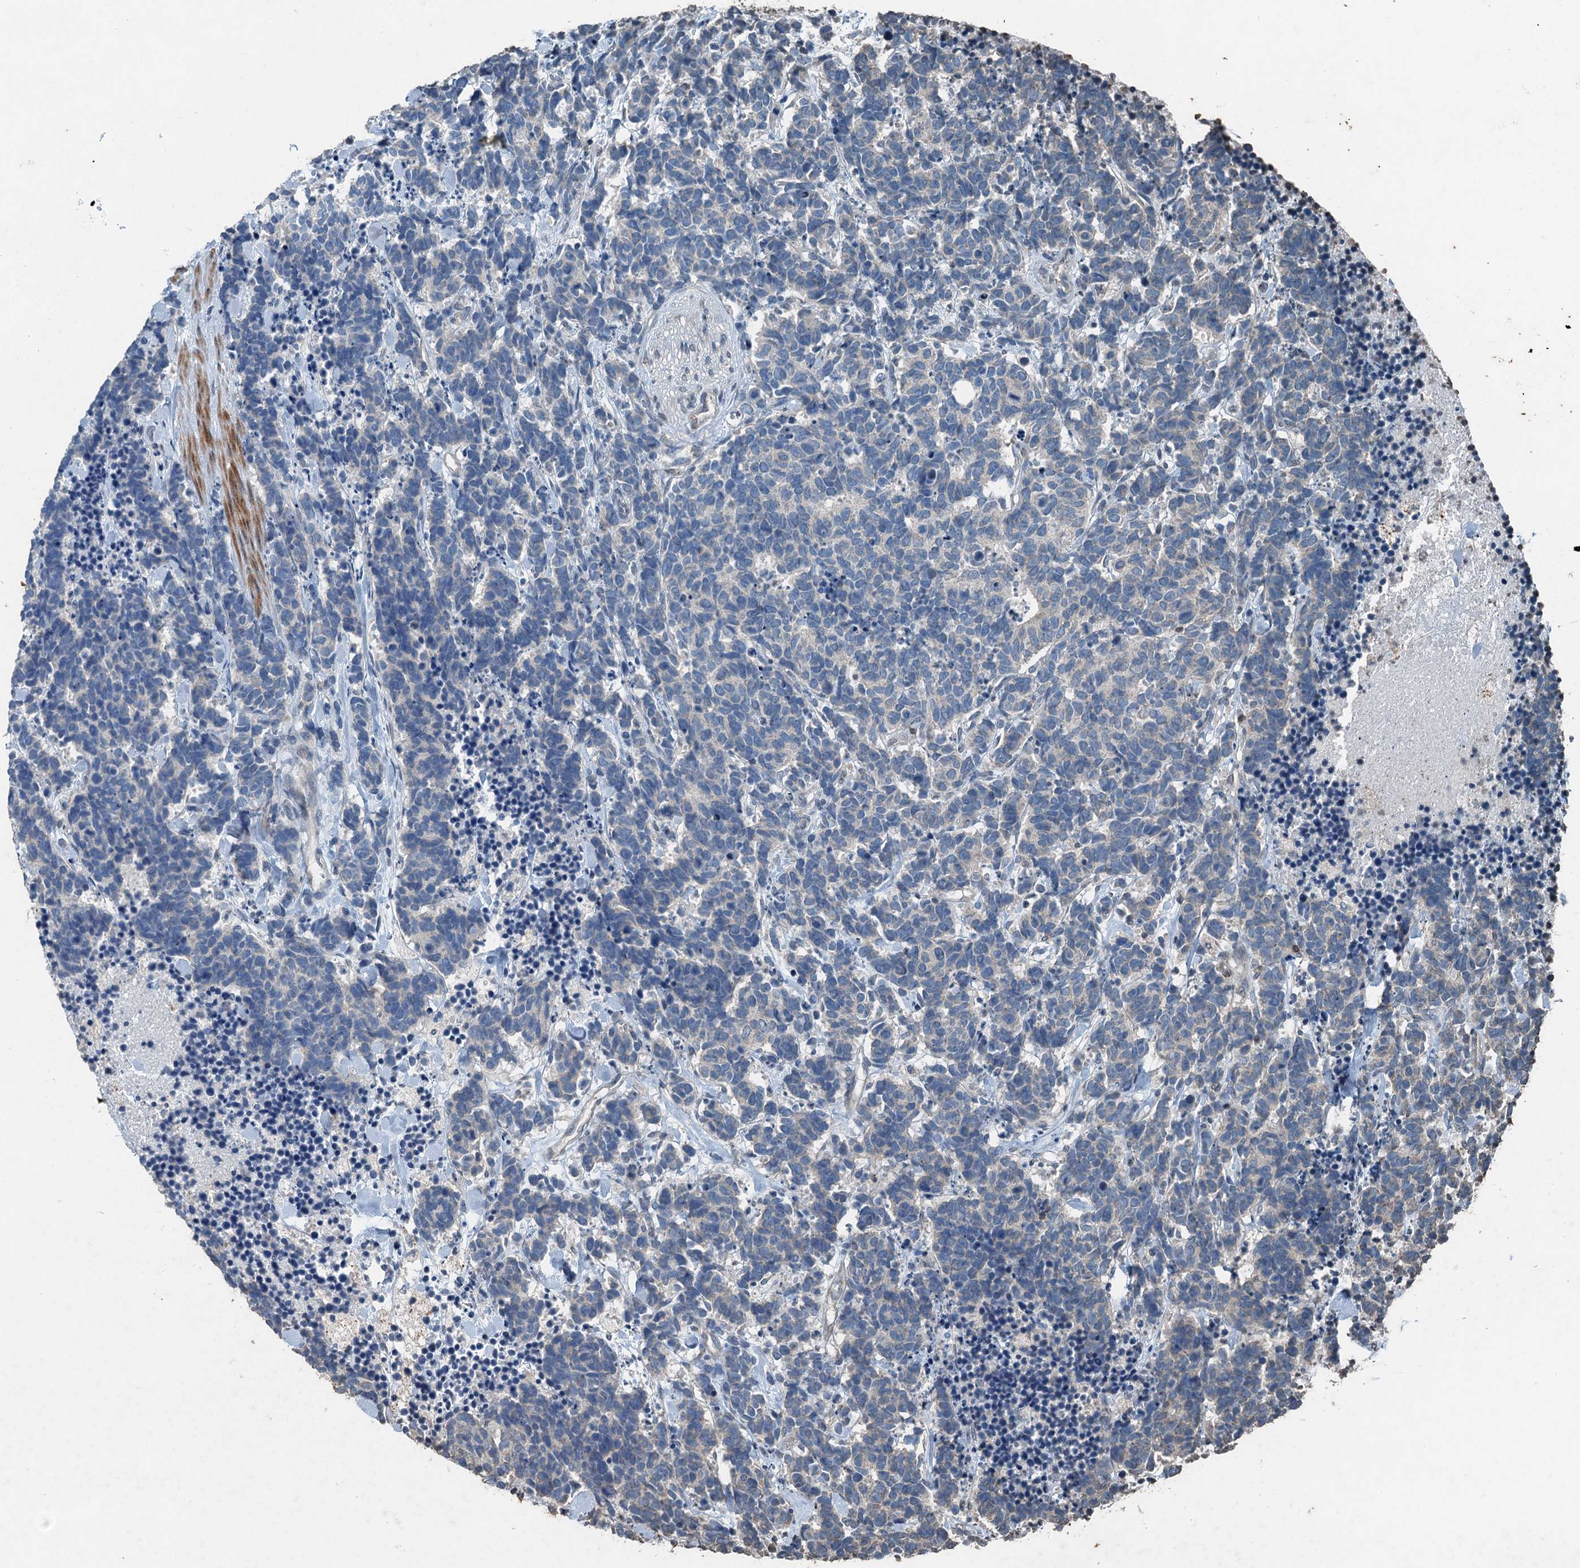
{"staining": {"intensity": "negative", "quantity": "none", "location": "none"}, "tissue": "carcinoid", "cell_type": "Tumor cells", "image_type": "cancer", "snomed": [{"axis": "morphology", "description": "Carcinoma, NOS"}, {"axis": "morphology", "description": "Carcinoid, malignant, NOS"}, {"axis": "topography", "description": "Prostate"}], "caption": "Immunohistochemical staining of carcinoid reveals no significant expression in tumor cells.", "gene": "TCTN1", "patient": {"sex": "male", "age": 57}}